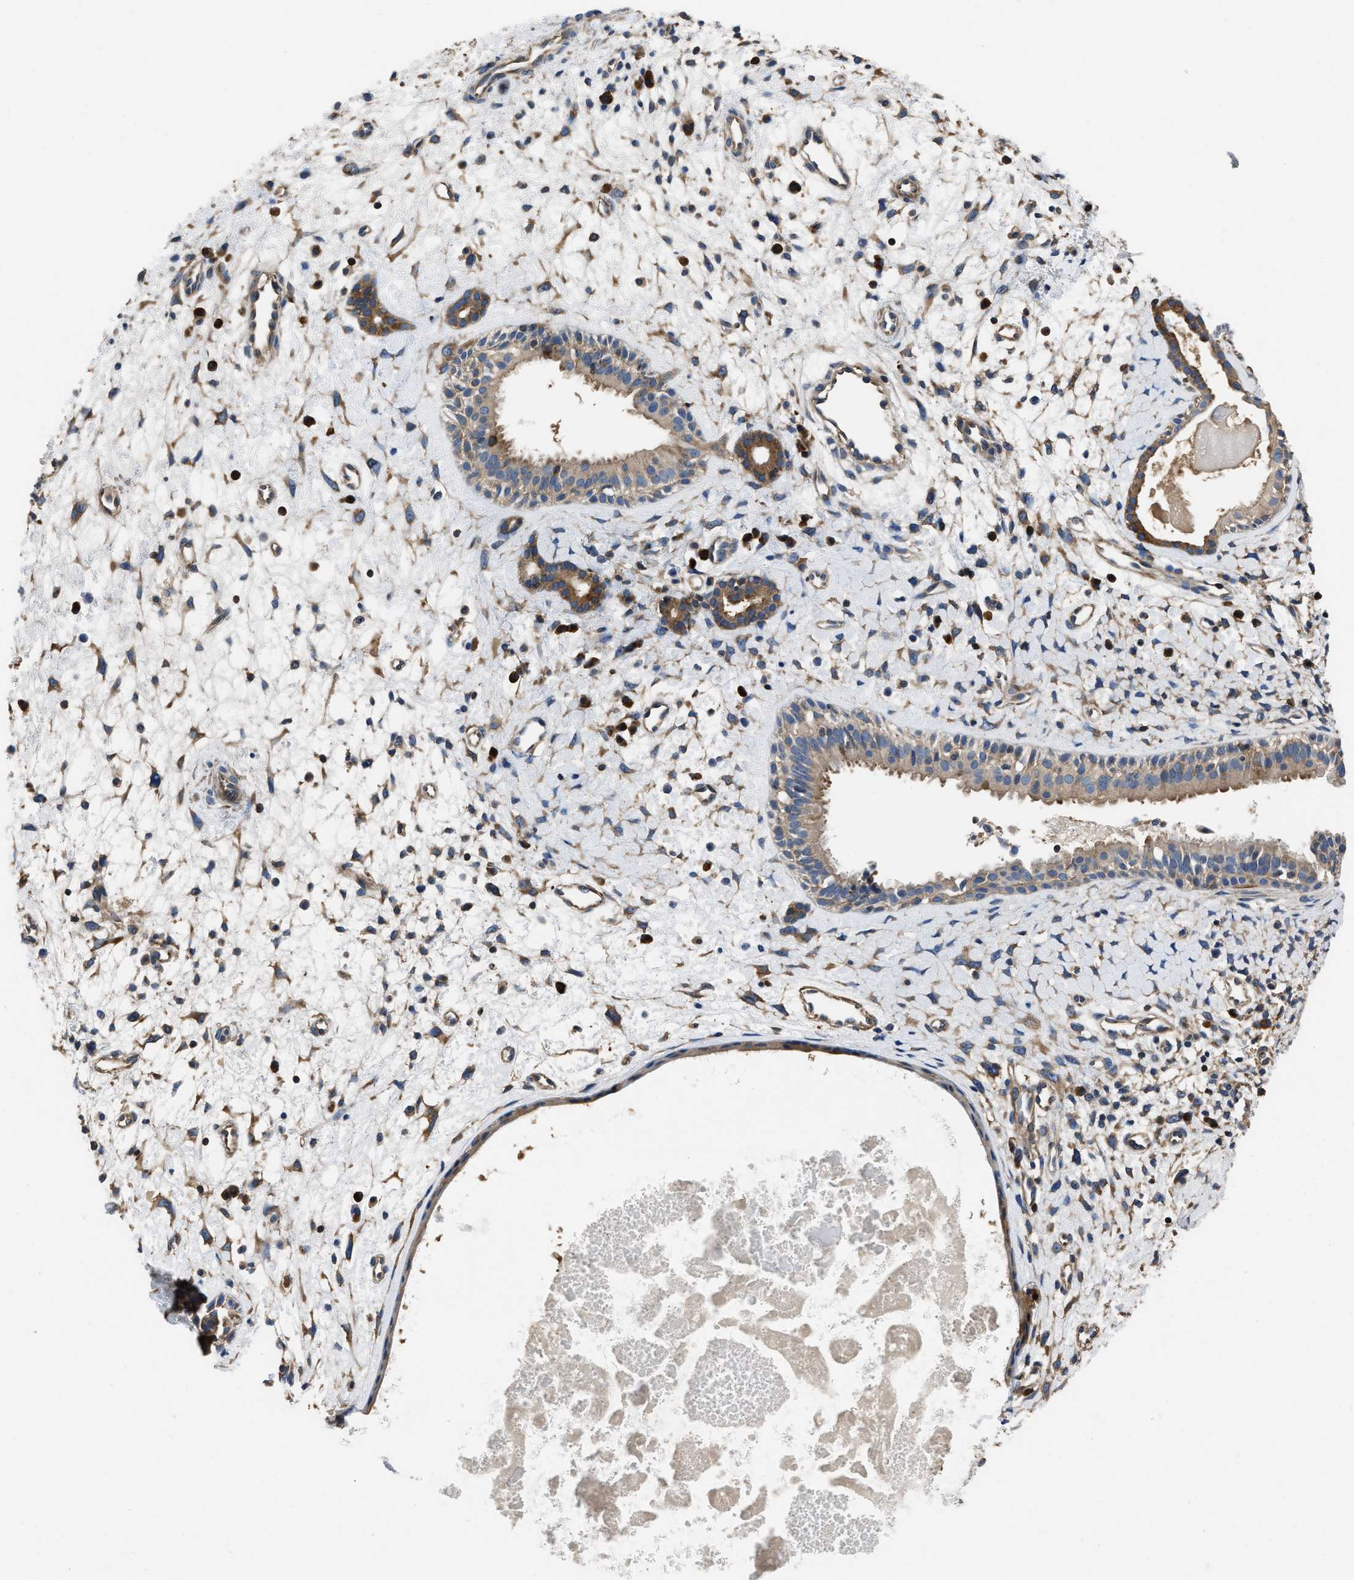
{"staining": {"intensity": "moderate", "quantity": ">75%", "location": "cytoplasmic/membranous"}, "tissue": "nasopharynx", "cell_type": "Respiratory epithelial cells", "image_type": "normal", "snomed": [{"axis": "morphology", "description": "Normal tissue, NOS"}, {"axis": "topography", "description": "Nasopharynx"}], "caption": "The micrograph displays staining of normal nasopharynx, revealing moderate cytoplasmic/membranous protein staining (brown color) within respiratory epithelial cells.", "gene": "YARS1", "patient": {"sex": "male", "age": 22}}